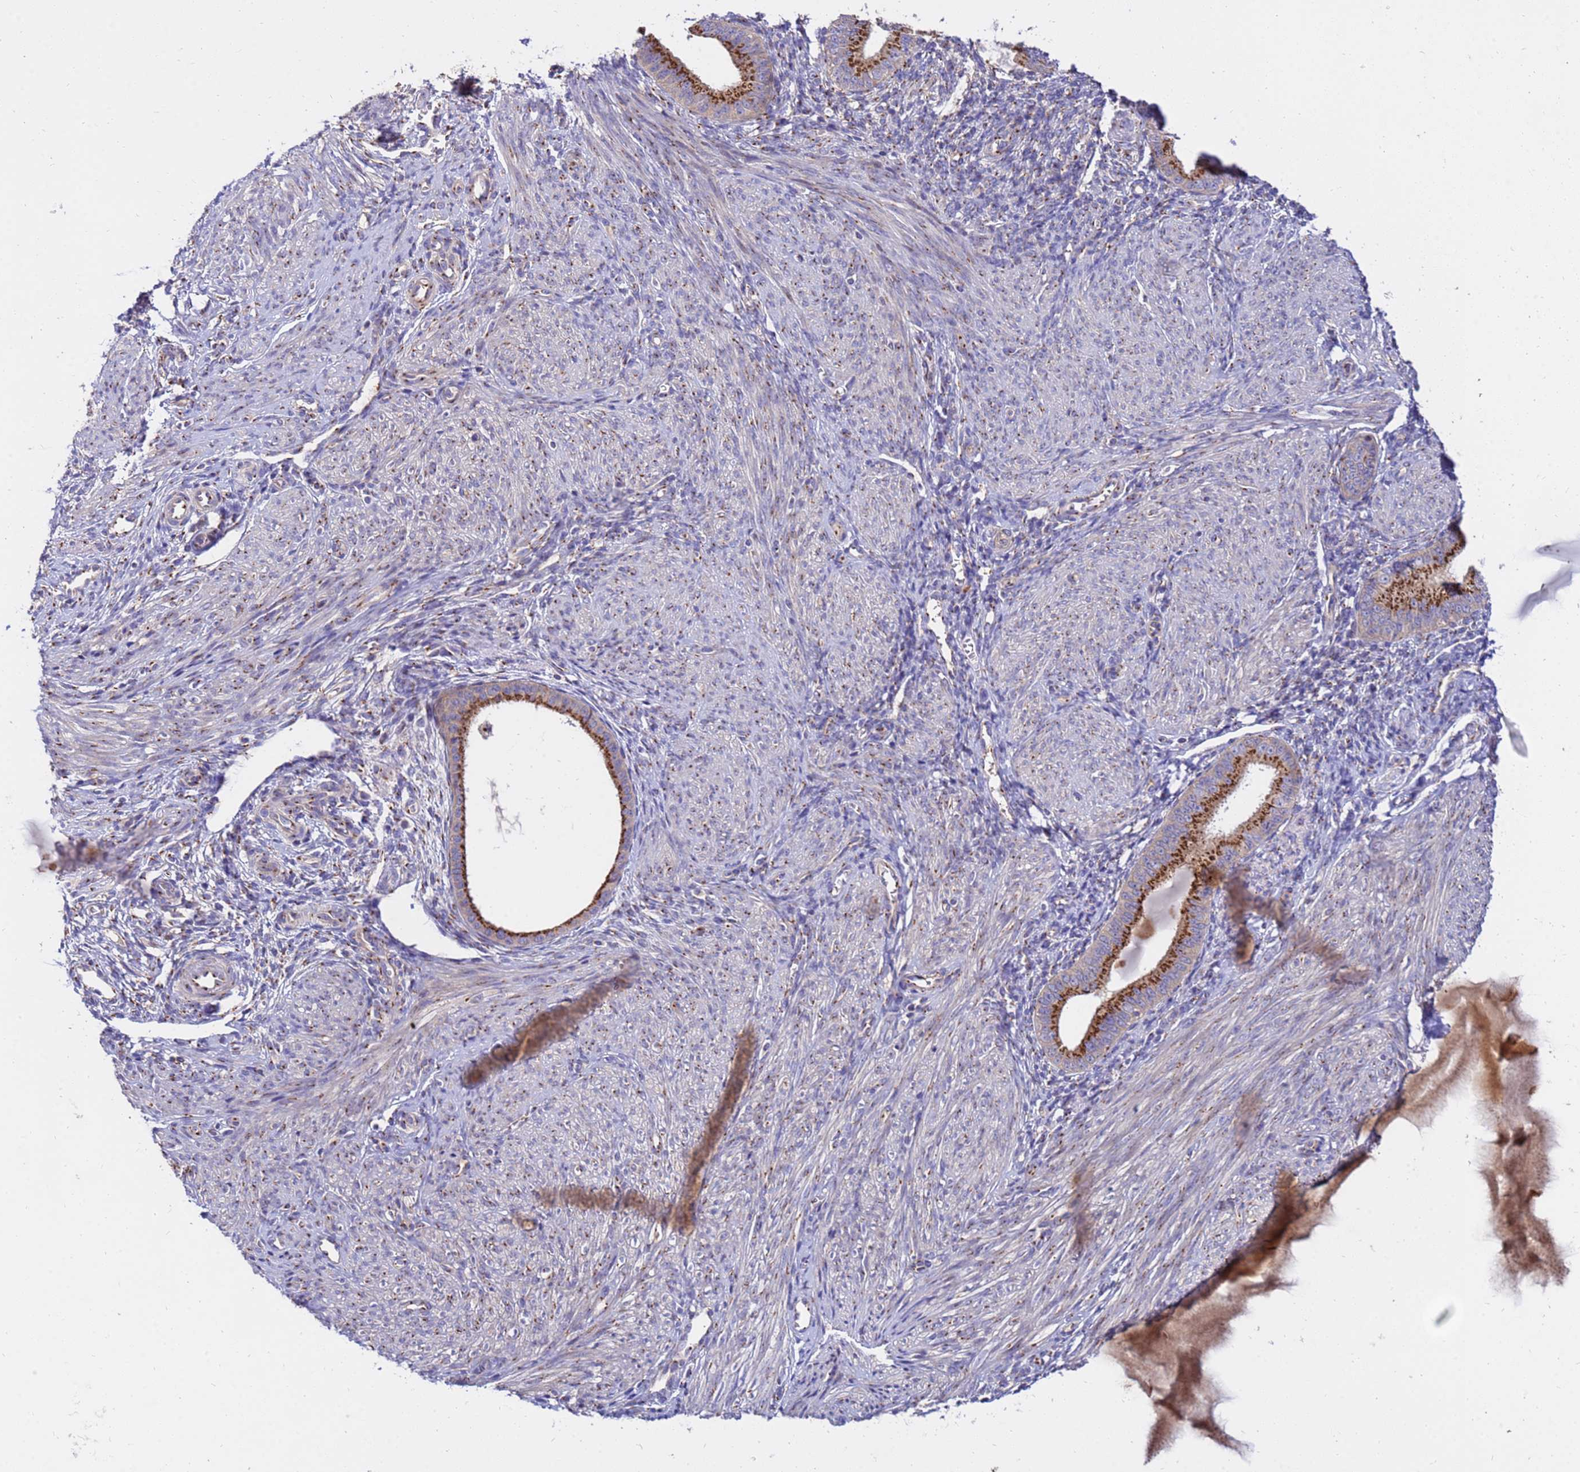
{"staining": {"intensity": "moderate", "quantity": "25%-75%", "location": "cytoplasmic/membranous"}, "tissue": "endometrium", "cell_type": "Cells in endometrial stroma", "image_type": "normal", "snomed": [{"axis": "morphology", "description": "Normal tissue, NOS"}, {"axis": "topography", "description": "Endometrium"}], "caption": "Human endometrium stained with a brown dye exhibits moderate cytoplasmic/membranous positive positivity in approximately 25%-75% of cells in endometrial stroma.", "gene": "HPS3", "patient": {"sex": "female", "age": 49}}